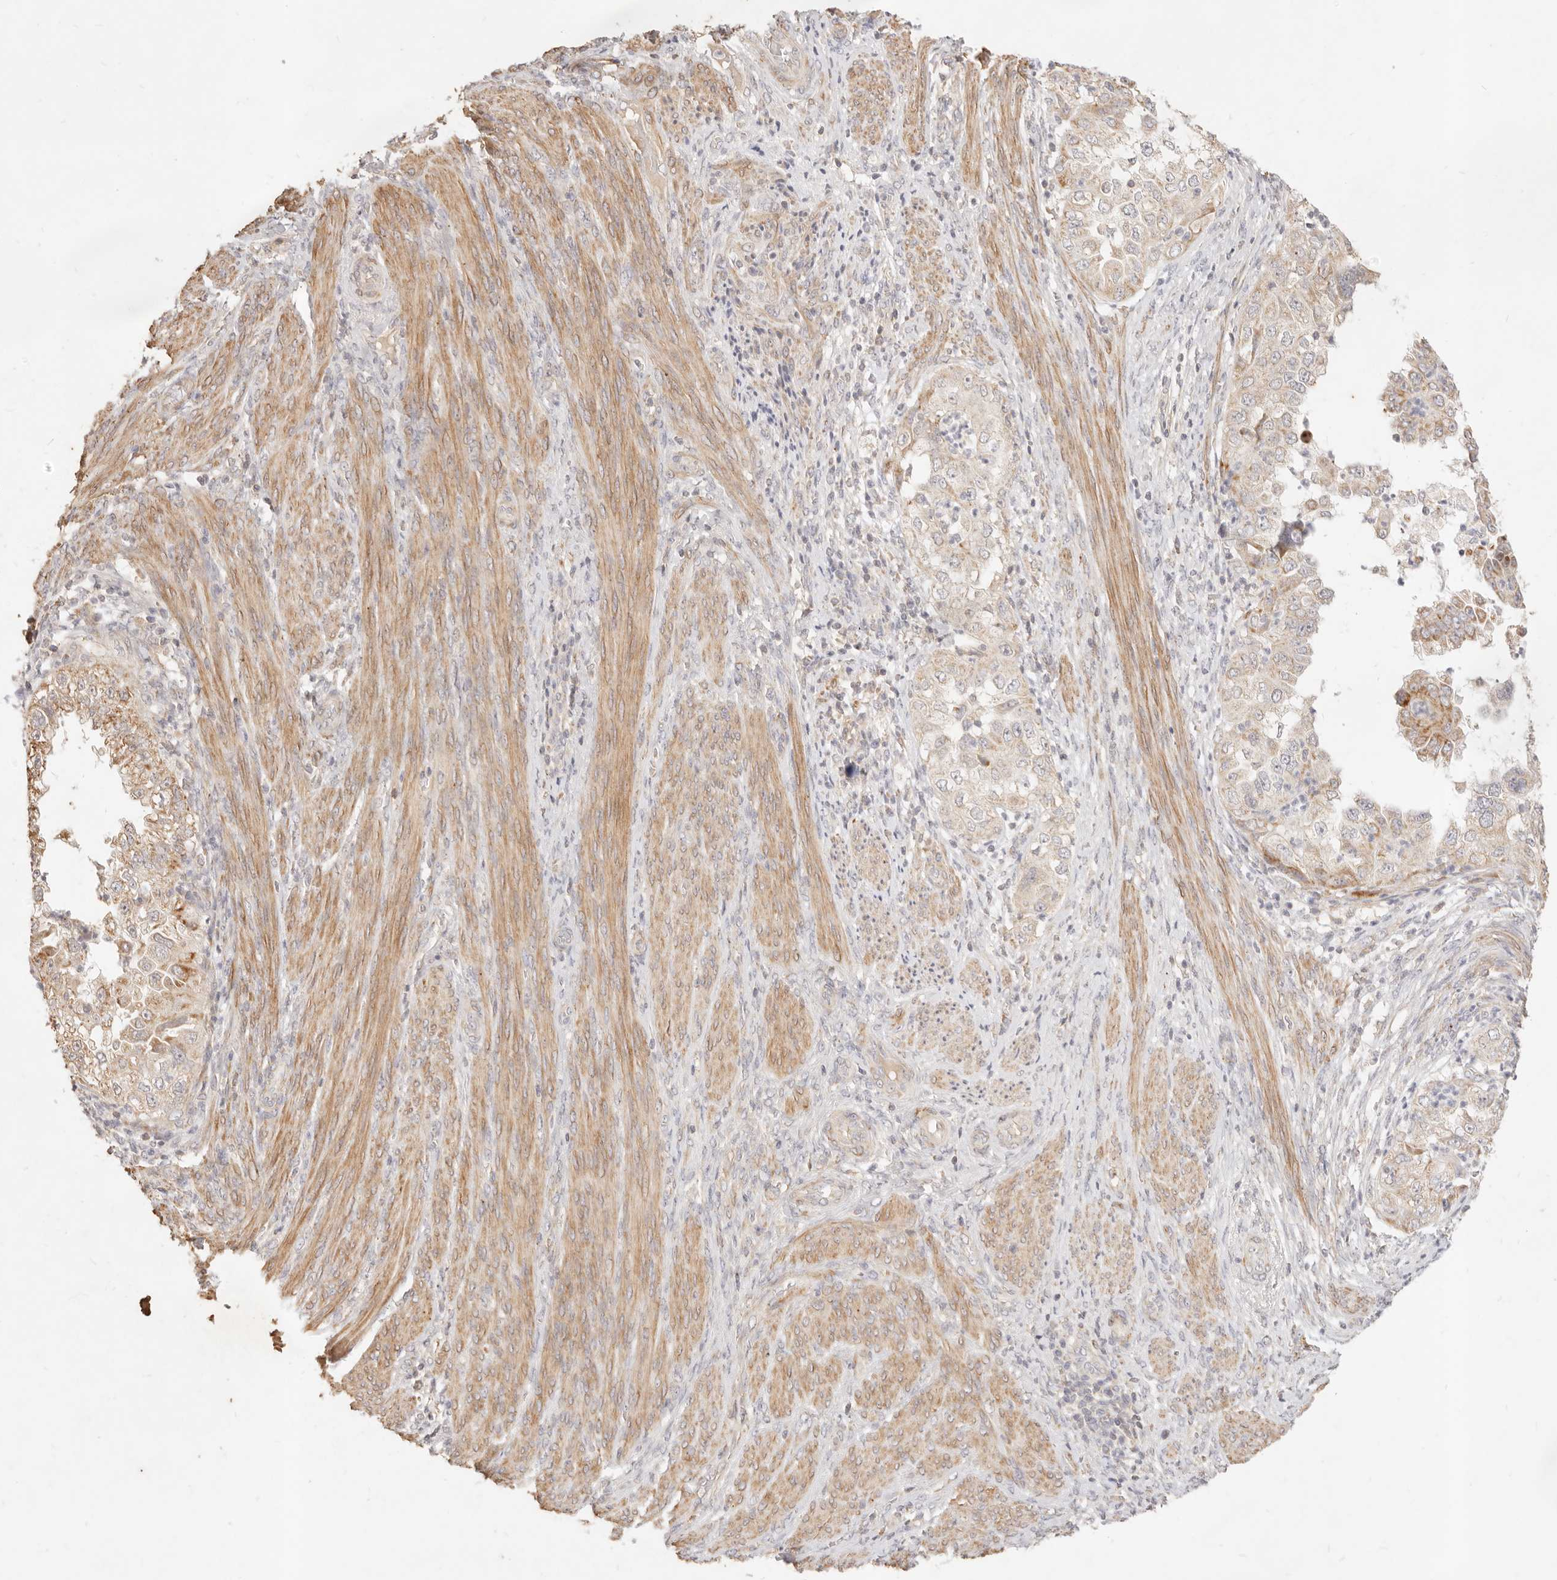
{"staining": {"intensity": "moderate", "quantity": "<25%", "location": "cytoplasmic/membranous"}, "tissue": "endometrial cancer", "cell_type": "Tumor cells", "image_type": "cancer", "snomed": [{"axis": "morphology", "description": "Adenocarcinoma, NOS"}, {"axis": "topography", "description": "Endometrium"}], "caption": "A low amount of moderate cytoplasmic/membranous staining is seen in about <25% of tumor cells in endometrial cancer tissue.", "gene": "RUBCNL", "patient": {"sex": "female", "age": 85}}